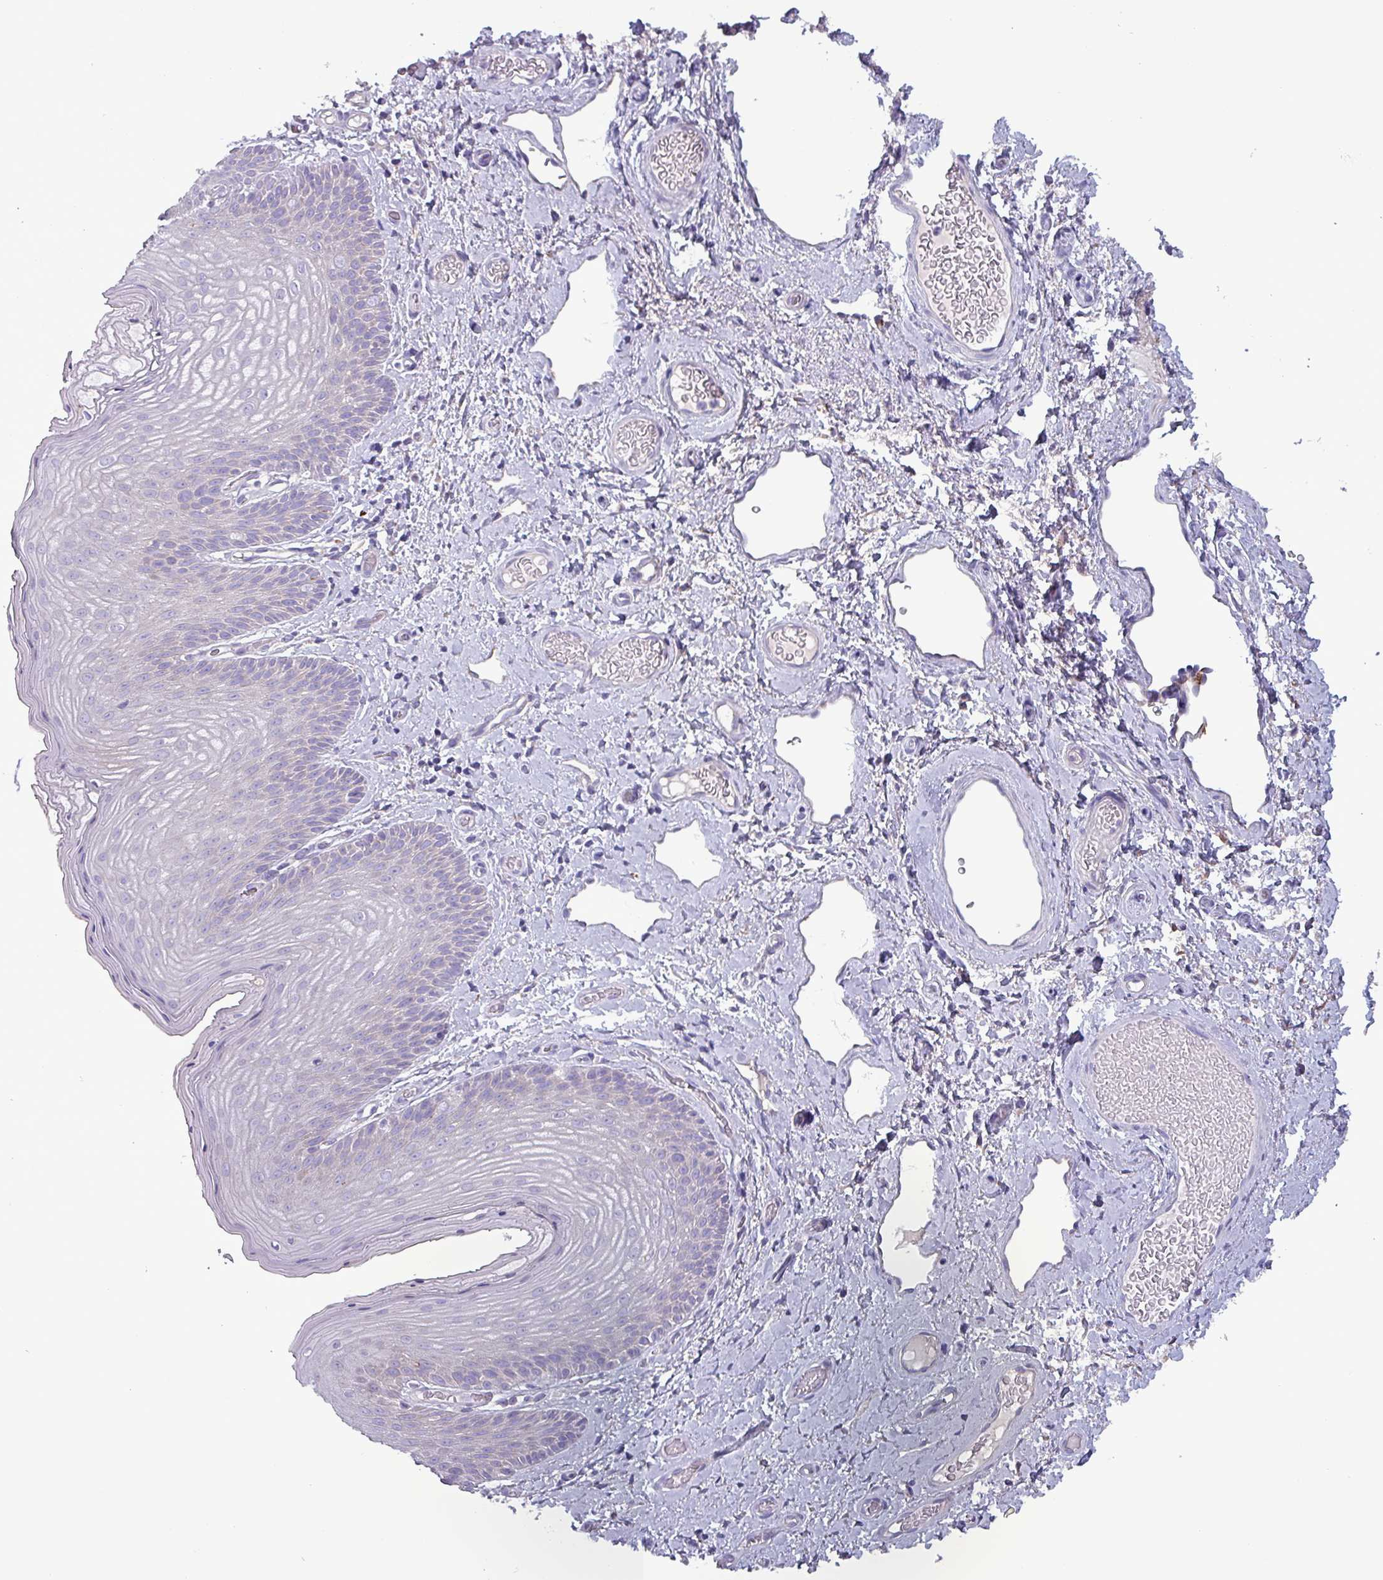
{"staining": {"intensity": "strong", "quantity": "<25%", "location": "cytoplasmic/membranous"}, "tissue": "skin", "cell_type": "Epidermal cells", "image_type": "normal", "snomed": [{"axis": "morphology", "description": "Normal tissue, NOS"}, {"axis": "topography", "description": "Anal"}], "caption": "High-magnification brightfield microscopy of unremarkable skin stained with DAB (brown) and counterstained with hematoxylin (blue). epidermal cells exhibit strong cytoplasmic/membranous staining is seen in about<25% of cells.", "gene": "HSD3B7", "patient": {"sex": "female", "age": 40}}